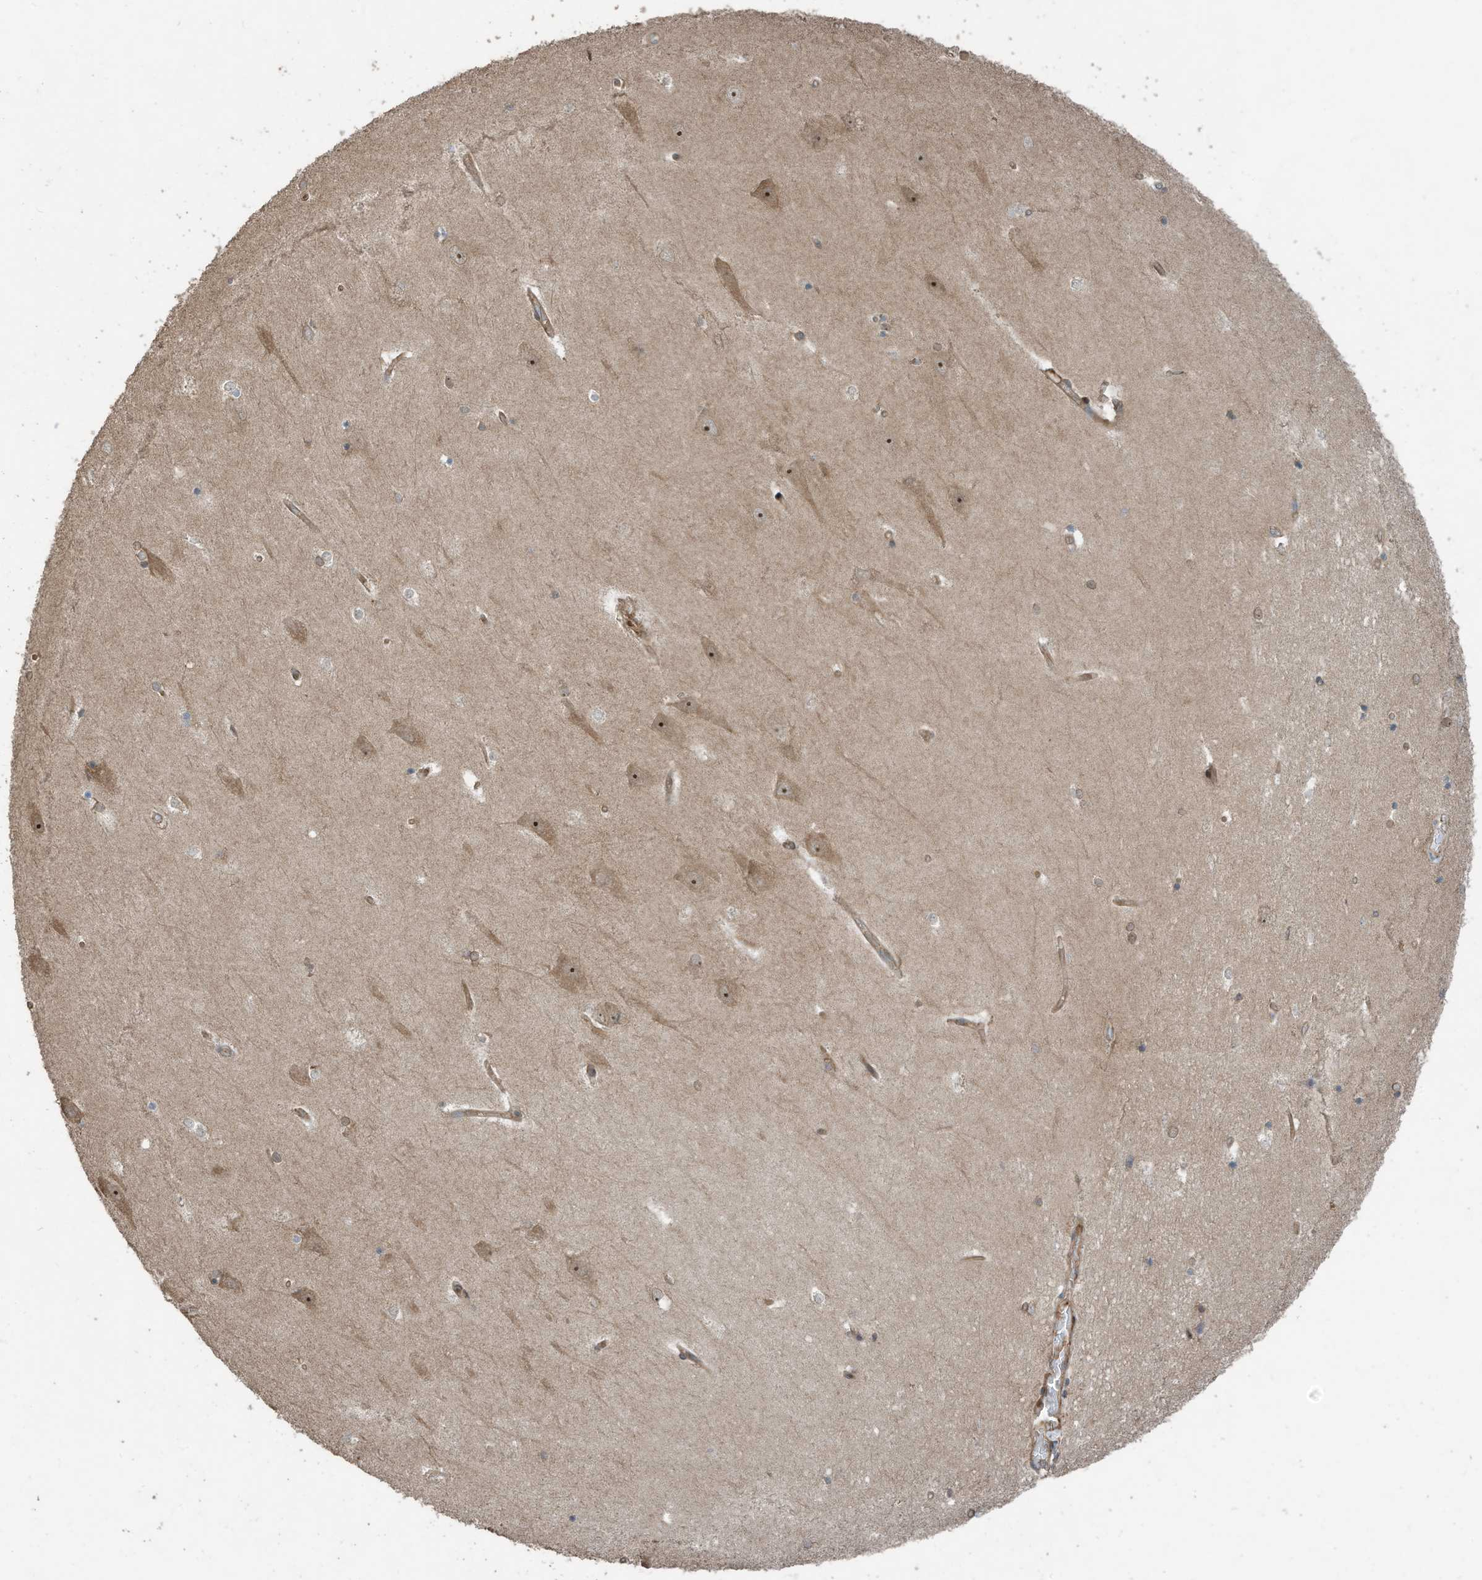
{"staining": {"intensity": "negative", "quantity": "none", "location": "none"}, "tissue": "hippocampus", "cell_type": "Glial cells", "image_type": "normal", "snomed": [{"axis": "morphology", "description": "Normal tissue, NOS"}, {"axis": "topography", "description": "Hippocampus"}], "caption": "Immunohistochemistry (IHC) of normal human hippocampus shows no positivity in glial cells. The staining was performed using DAB to visualize the protein expression in brown, while the nuclei were stained in blue with hematoxylin (Magnification: 20x).", "gene": "ZNF653", "patient": {"sex": "male", "age": 45}}